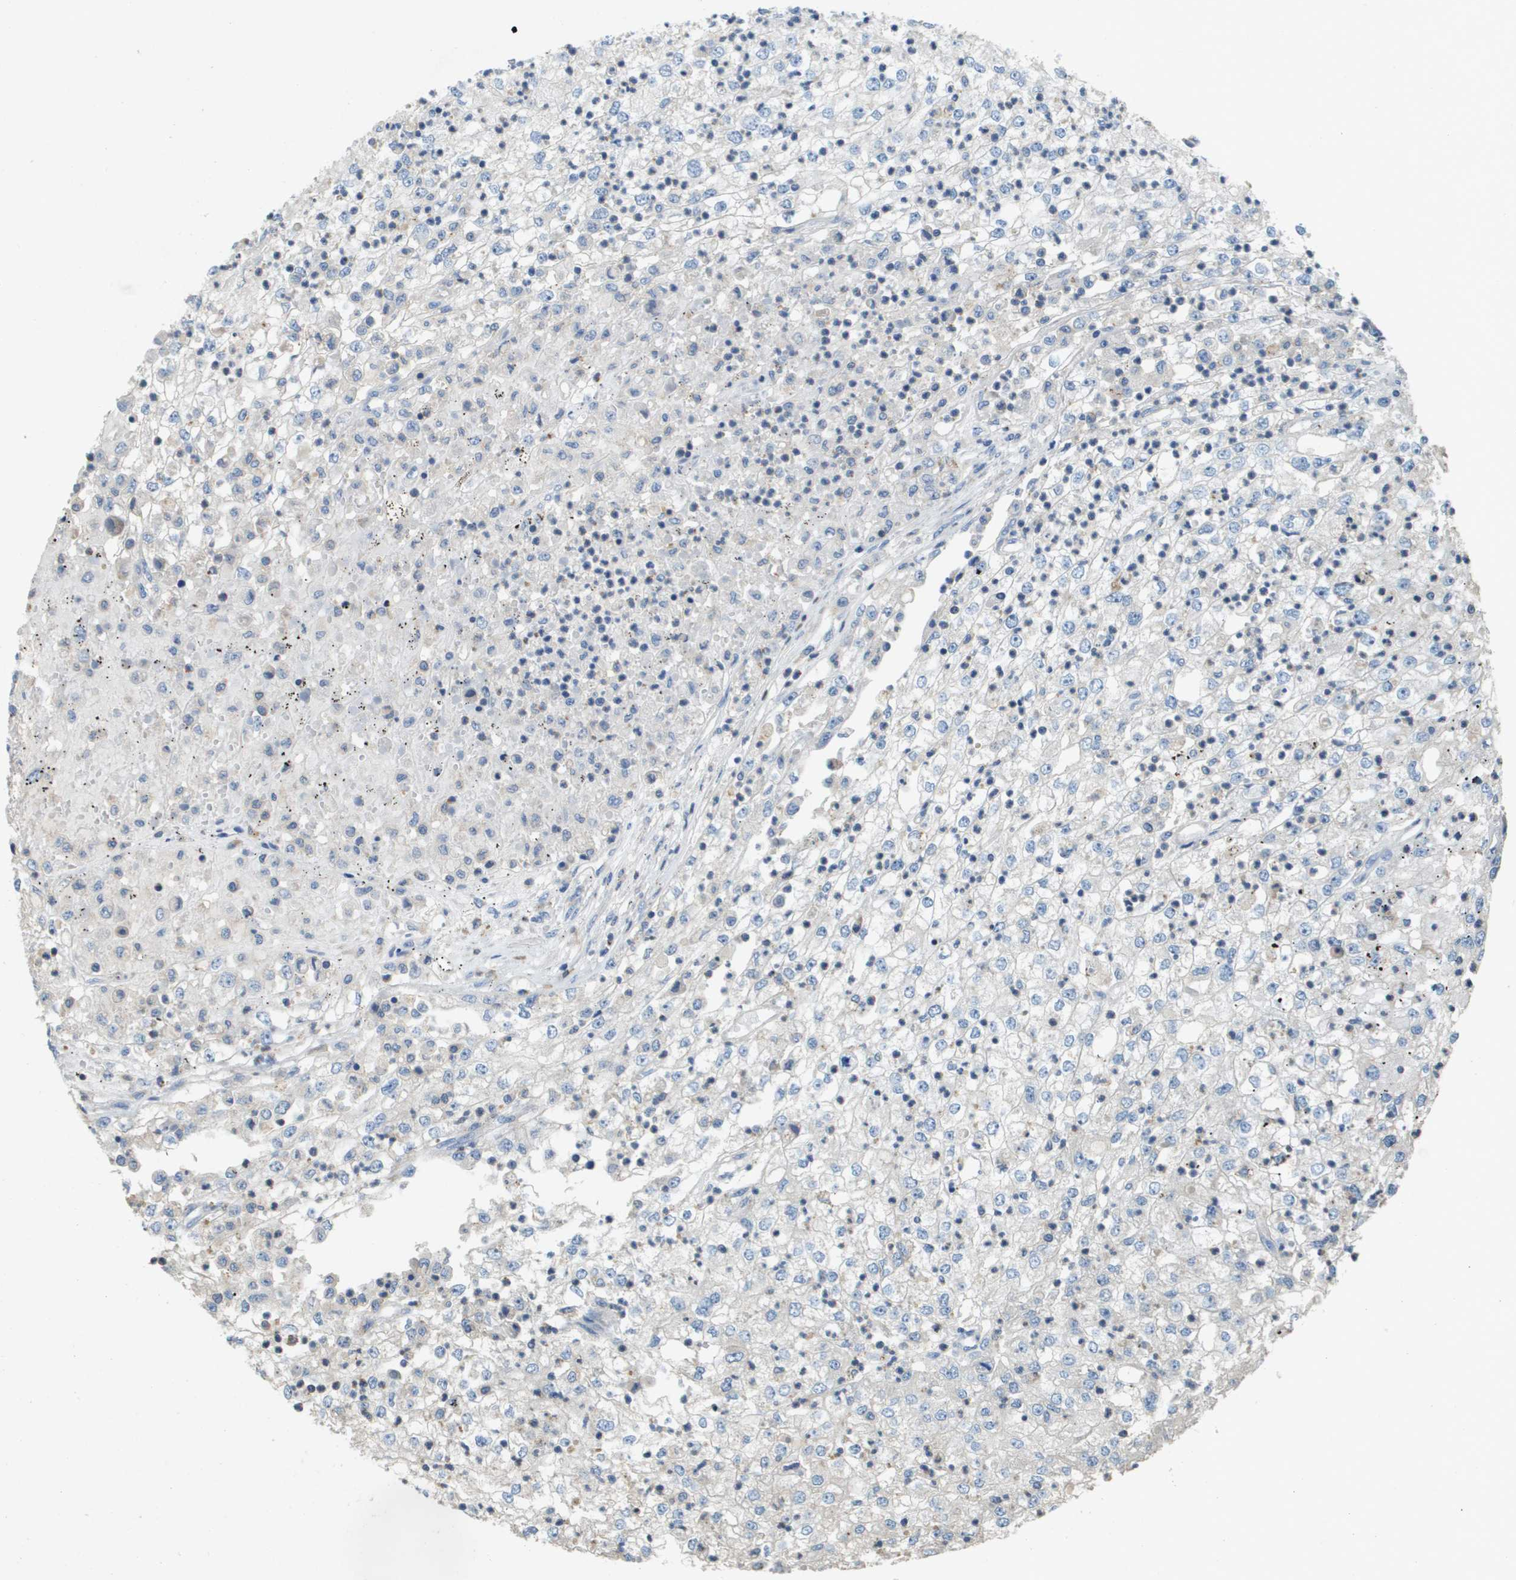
{"staining": {"intensity": "negative", "quantity": "none", "location": "none"}, "tissue": "renal cancer", "cell_type": "Tumor cells", "image_type": "cancer", "snomed": [{"axis": "morphology", "description": "Adenocarcinoma, NOS"}, {"axis": "topography", "description": "Kidney"}], "caption": "DAB (3,3'-diaminobenzidine) immunohistochemical staining of human adenocarcinoma (renal) exhibits no significant positivity in tumor cells.", "gene": "SCN4B", "patient": {"sex": "female", "age": 54}}